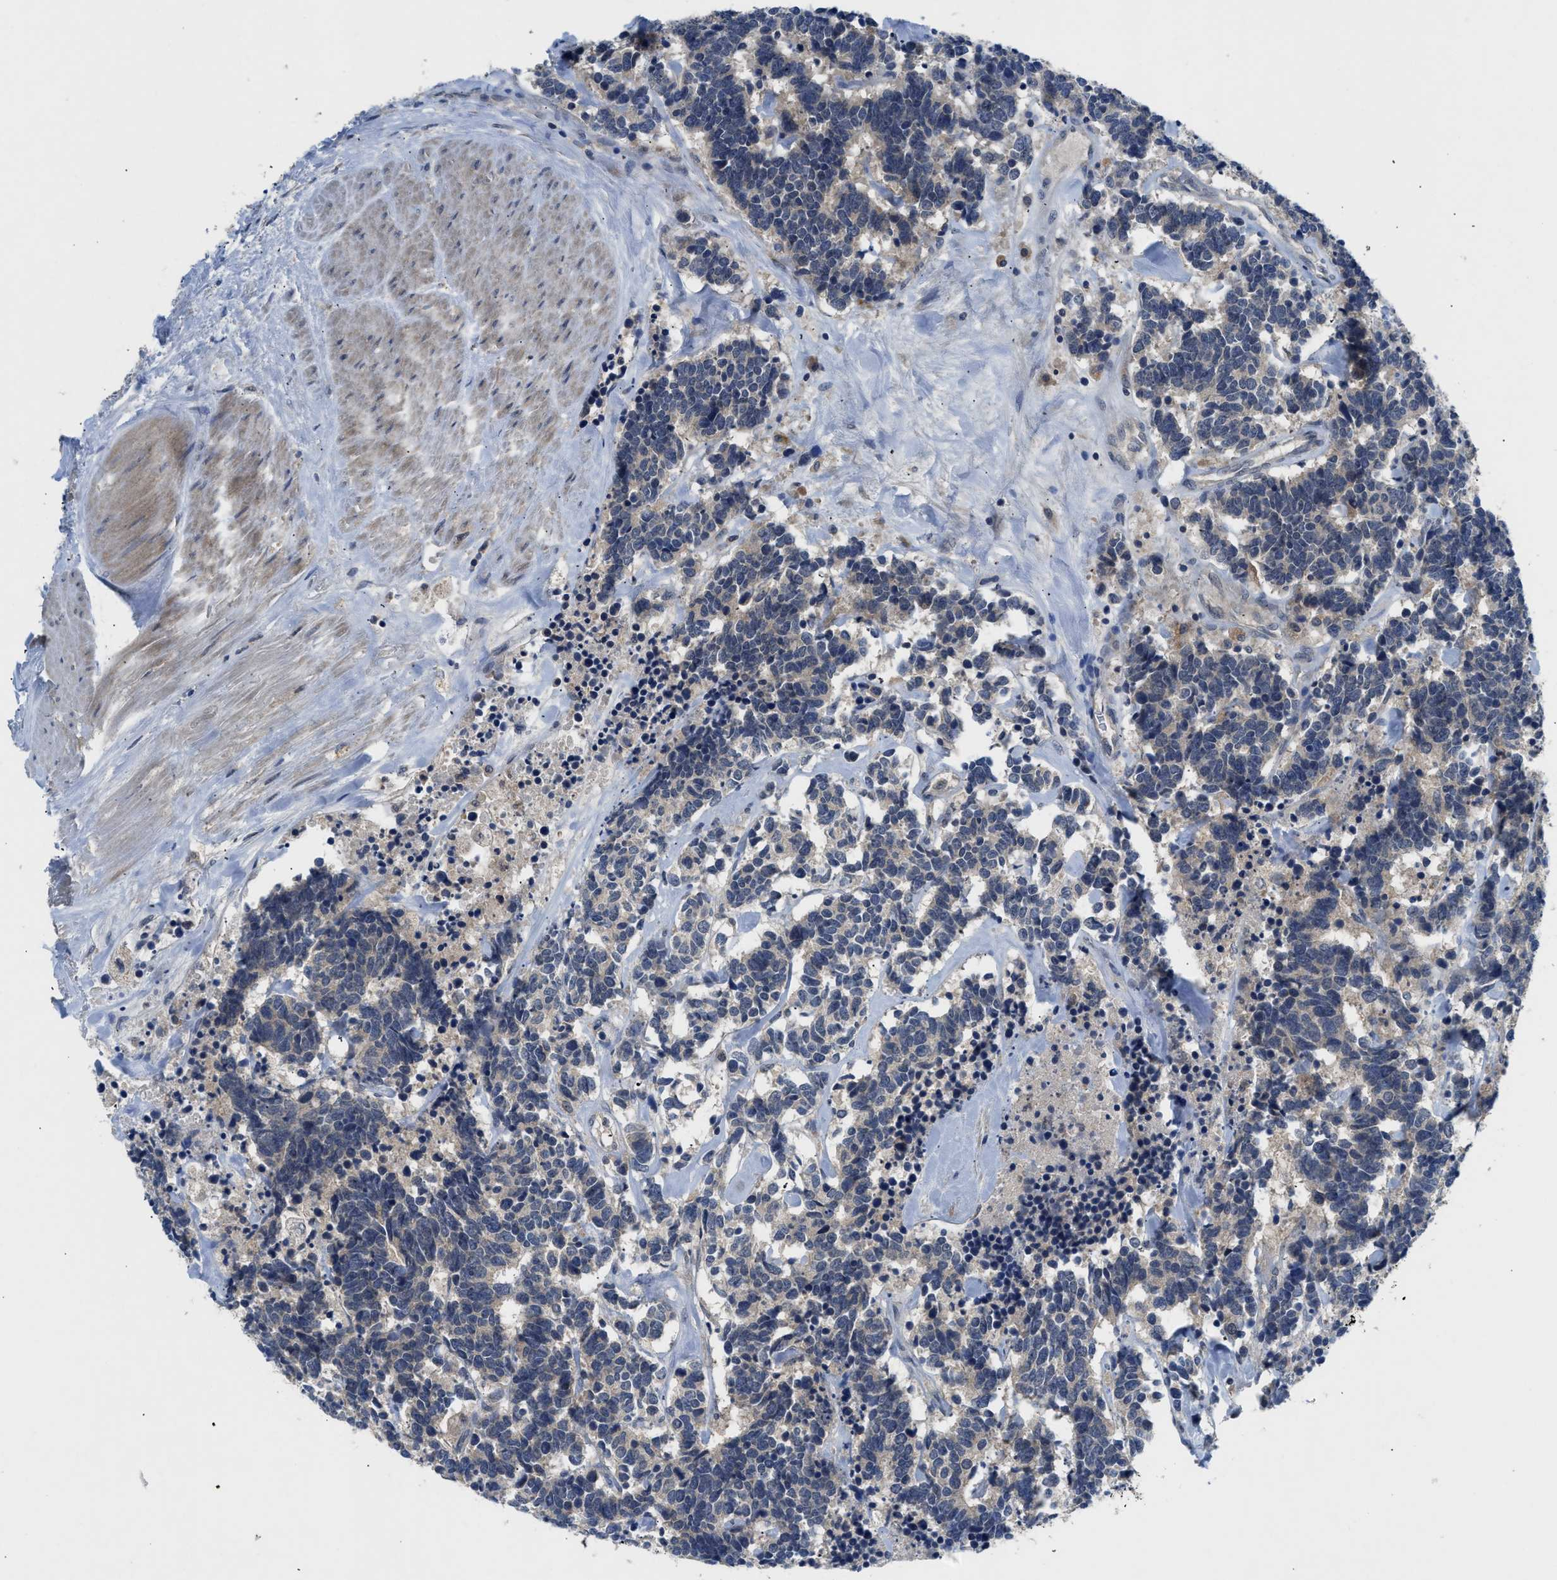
{"staining": {"intensity": "weak", "quantity": "<25%", "location": "cytoplasmic/membranous"}, "tissue": "carcinoid", "cell_type": "Tumor cells", "image_type": "cancer", "snomed": [{"axis": "morphology", "description": "Carcinoma, NOS"}, {"axis": "morphology", "description": "Carcinoid, malignant, NOS"}, {"axis": "topography", "description": "Urinary bladder"}], "caption": "This is an immunohistochemistry micrograph of human carcinoma. There is no staining in tumor cells.", "gene": "PDE7A", "patient": {"sex": "male", "age": 57}}